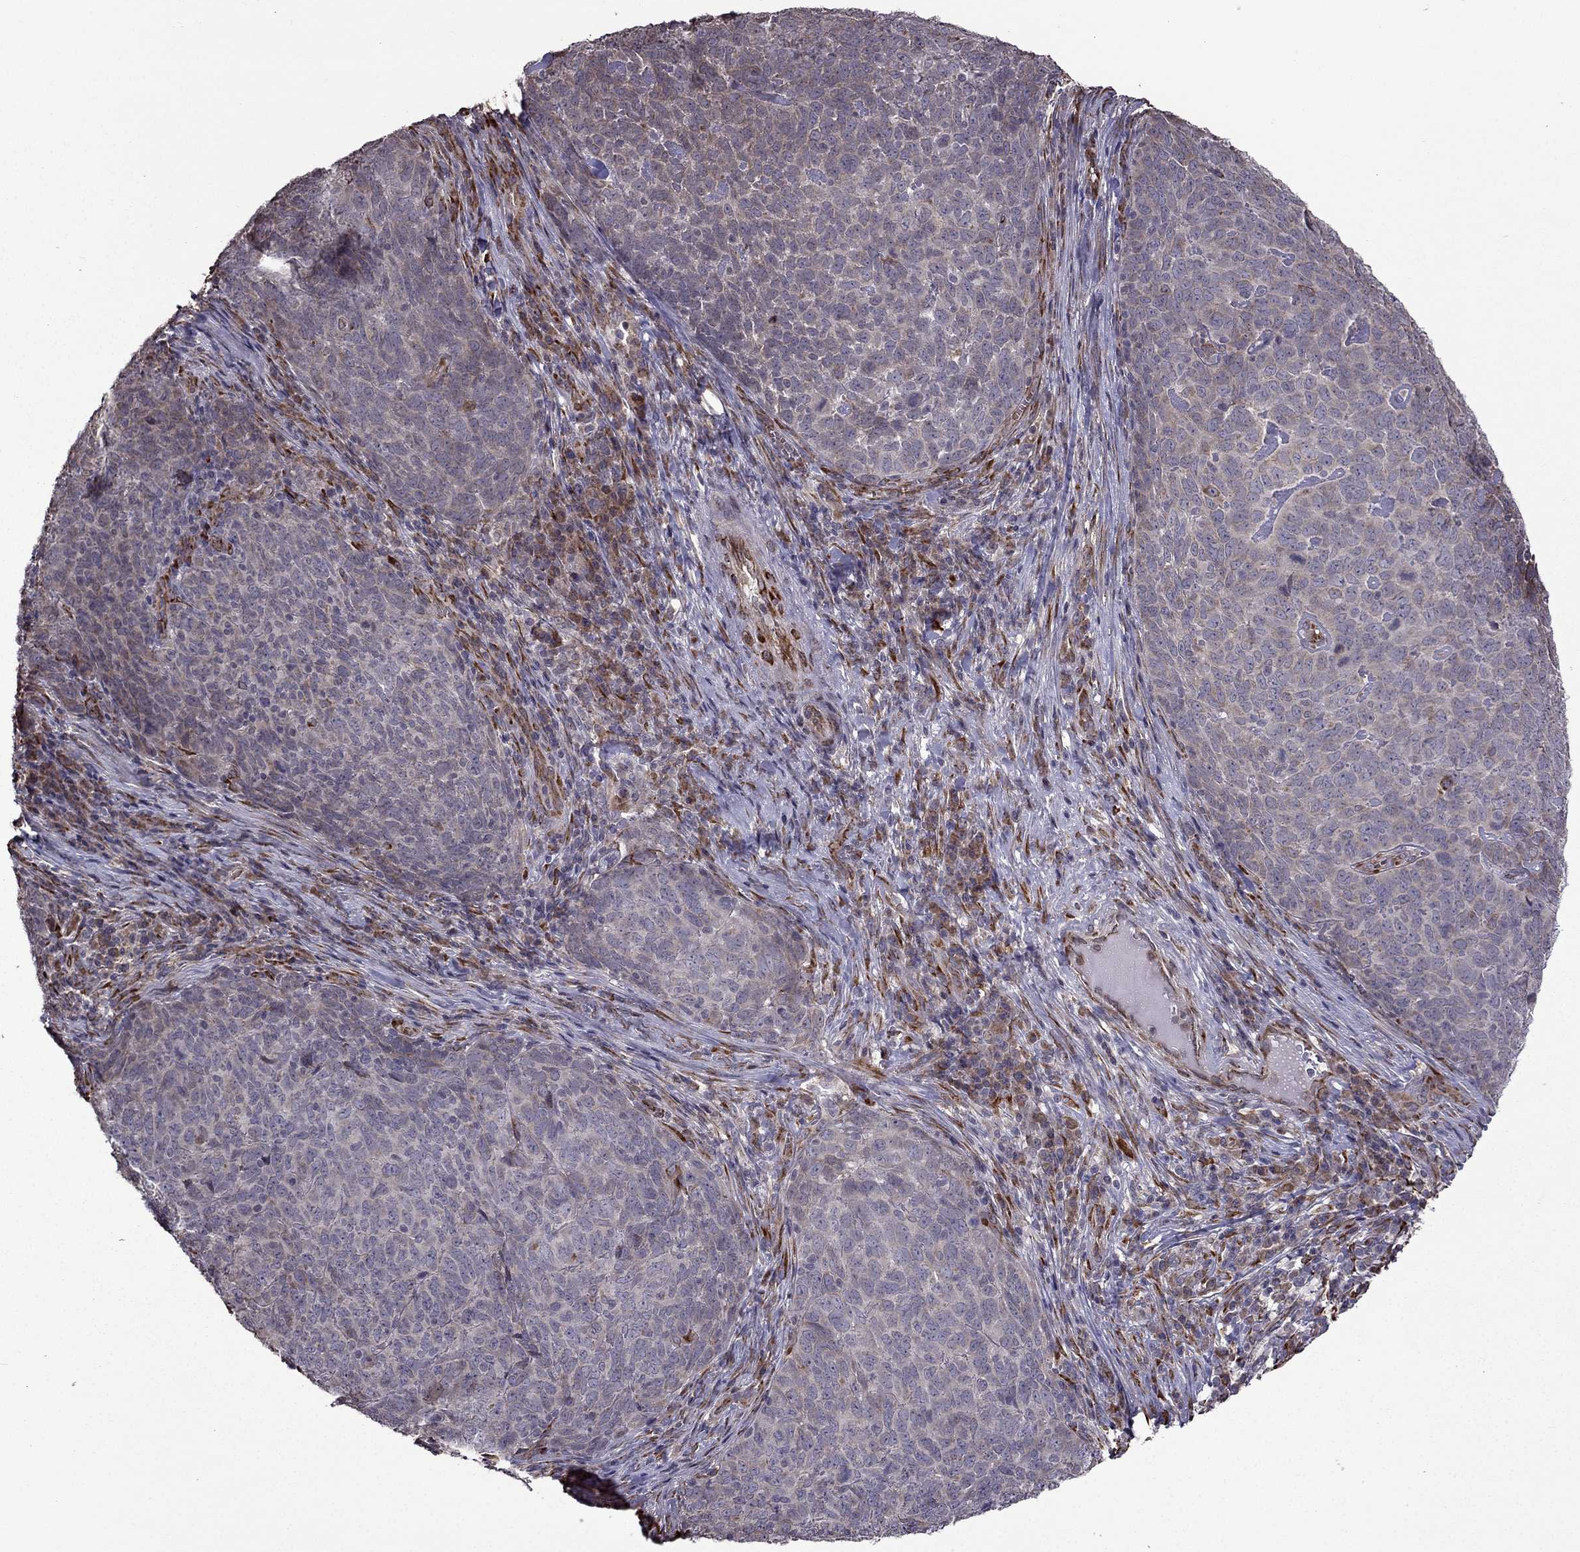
{"staining": {"intensity": "weak", "quantity": "25%-75%", "location": "cytoplasmic/membranous"}, "tissue": "skin cancer", "cell_type": "Tumor cells", "image_type": "cancer", "snomed": [{"axis": "morphology", "description": "Squamous cell carcinoma, NOS"}, {"axis": "topography", "description": "Skin"}, {"axis": "topography", "description": "Anal"}], "caption": "Immunohistochemistry (IHC) (DAB) staining of human squamous cell carcinoma (skin) demonstrates weak cytoplasmic/membranous protein expression in about 25%-75% of tumor cells.", "gene": "IKBIP", "patient": {"sex": "female", "age": 51}}